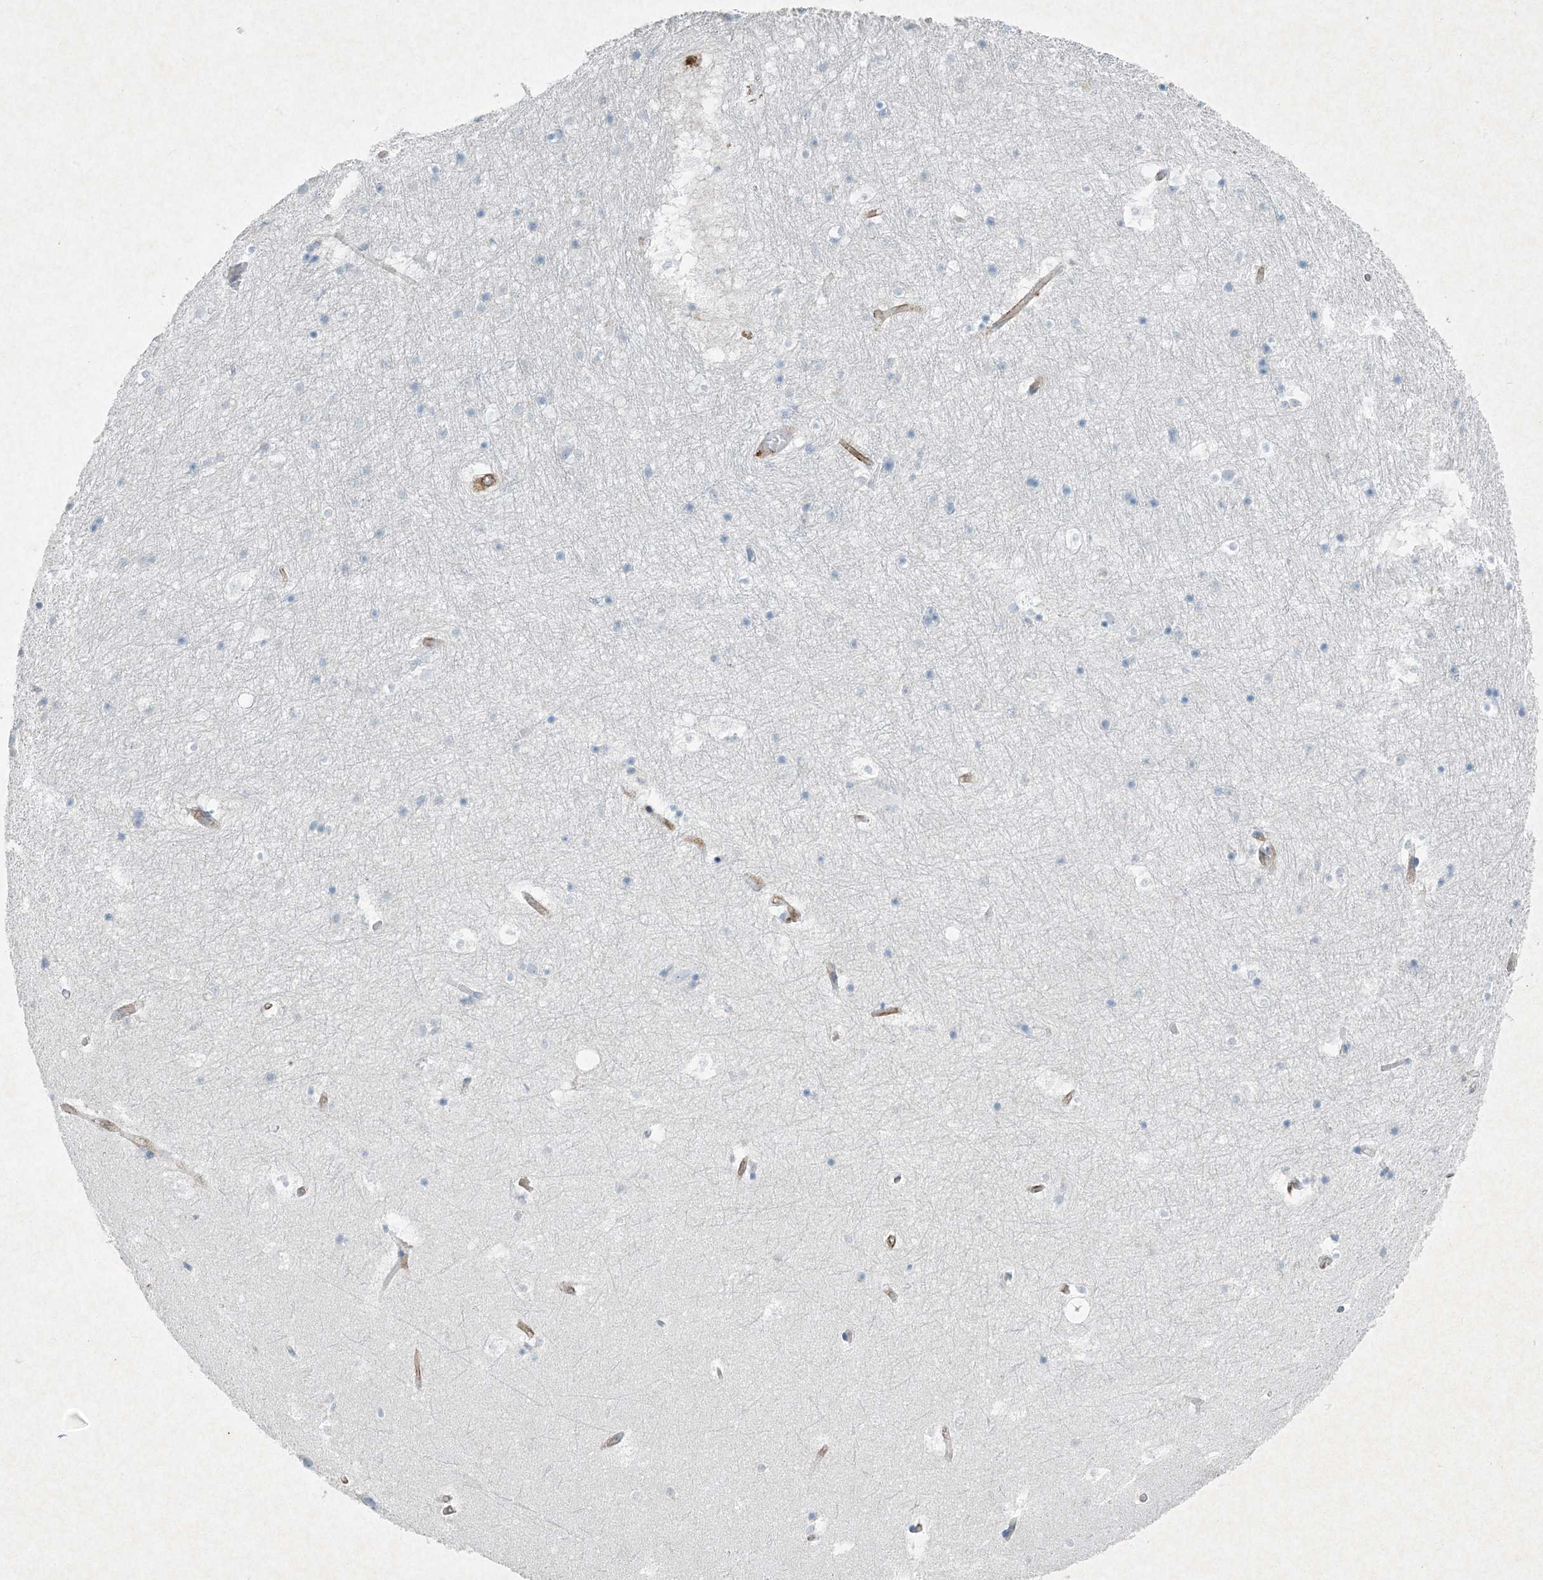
{"staining": {"intensity": "negative", "quantity": "none", "location": "none"}, "tissue": "hippocampus", "cell_type": "Glial cells", "image_type": "normal", "snomed": [{"axis": "morphology", "description": "Normal tissue, NOS"}, {"axis": "topography", "description": "Hippocampus"}], "caption": "DAB (3,3'-diaminobenzidine) immunohistochemical staining of normal hippocampus exhibits no significant staining in glial cells. Nuclei are stained in blue.", "gene": "PGM5", "patient": {"sex": "female", "age": 52}}